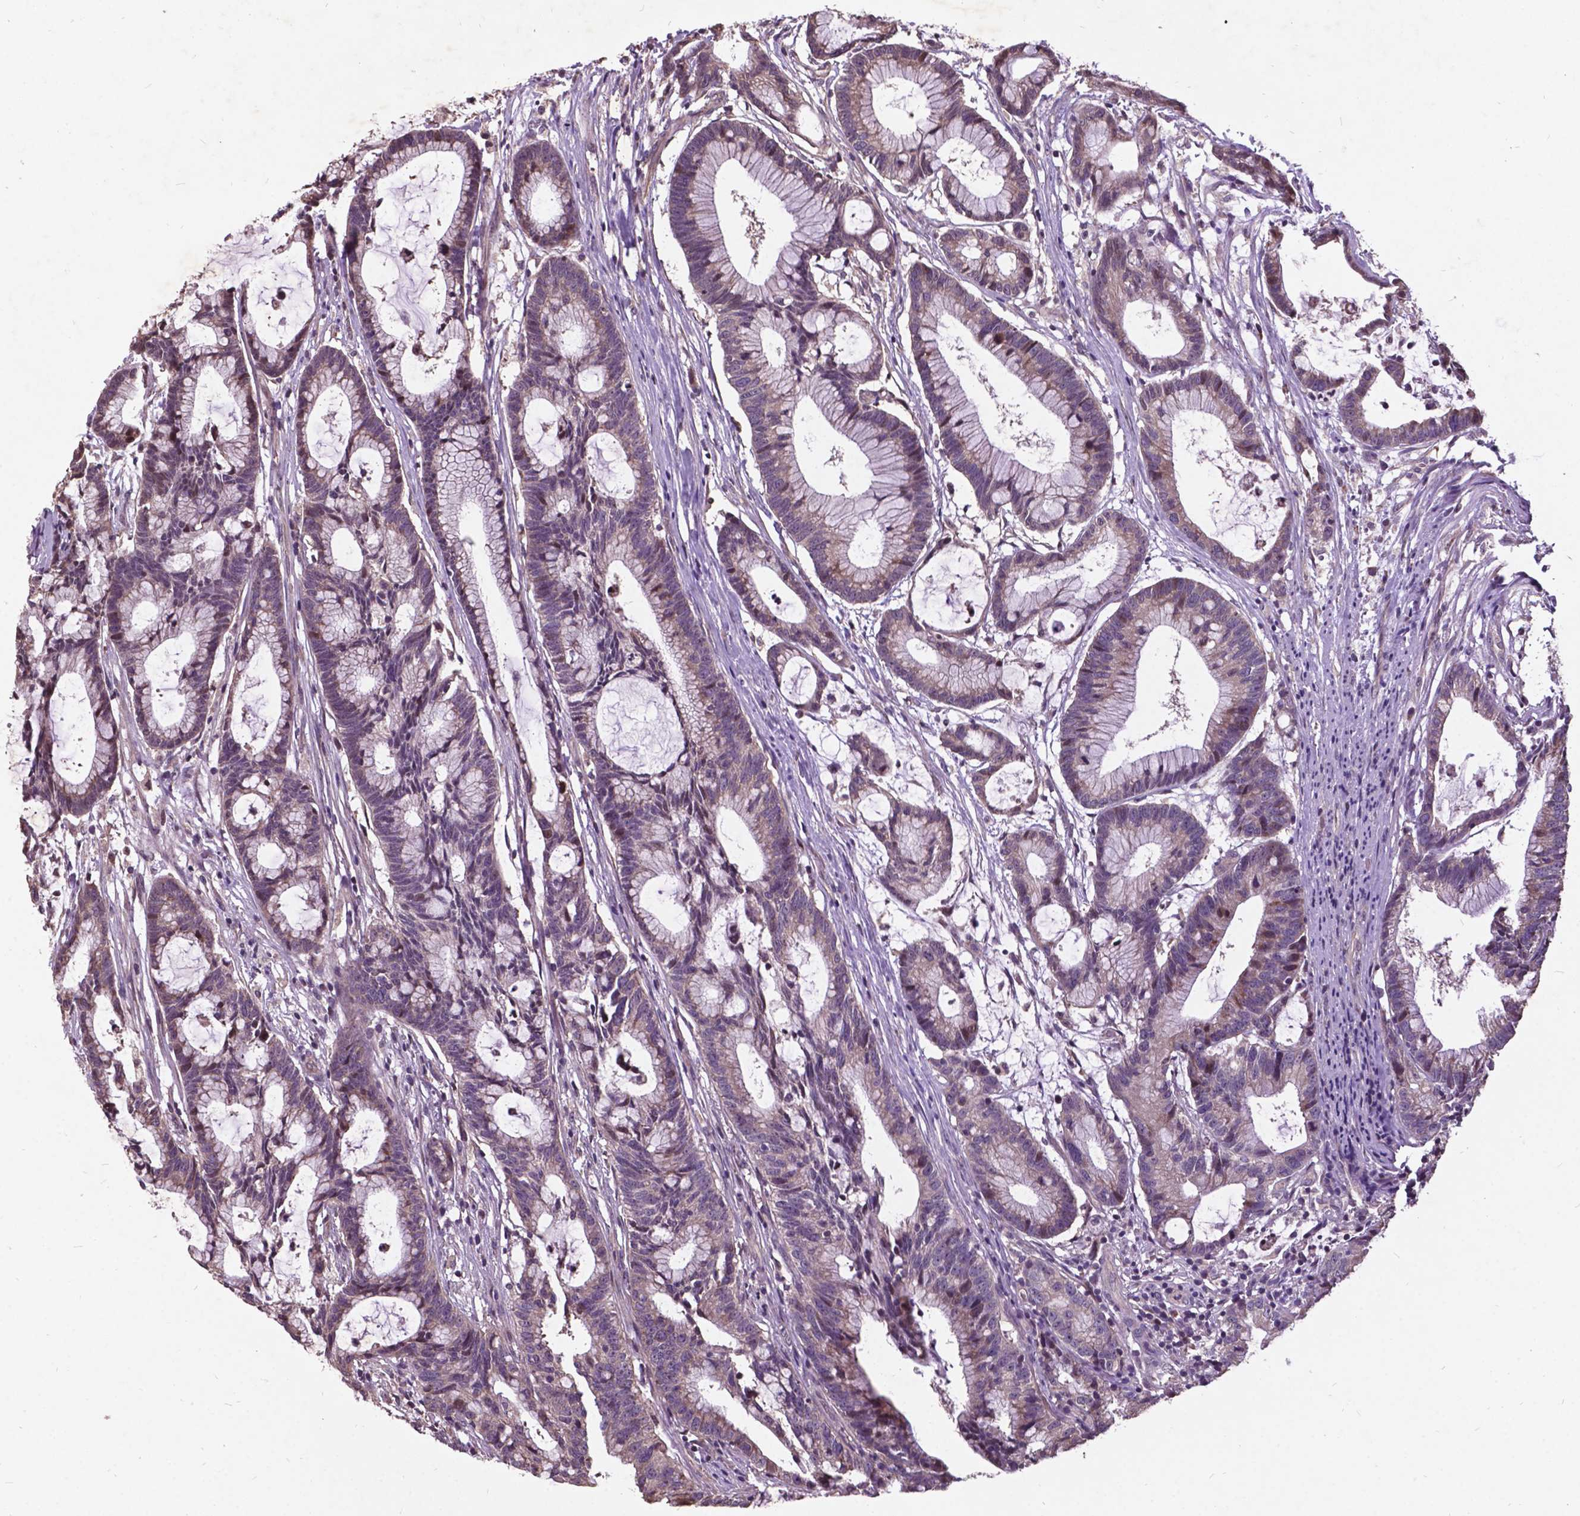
{"staining": {"intensity": "weak", "quantity": "<25%", "location": "cytoplasmic/membranous"}, "tissue": "colorectal cancer", "cell_type": "Tumor cells", "image_type": "cancer", "snomed": [{"axis": "morphology", "description": "Adenocarcinoma, NOS"}, {"axis": "topography", "description": "Colon"}], "caption": "IHC image of human adenocarcinoma (colorectal) stained for a protein (brown), which exhibits no expression in tumor cells.", "gene": "AP1S3", "patient": {"sex": "female", "age": 78}}